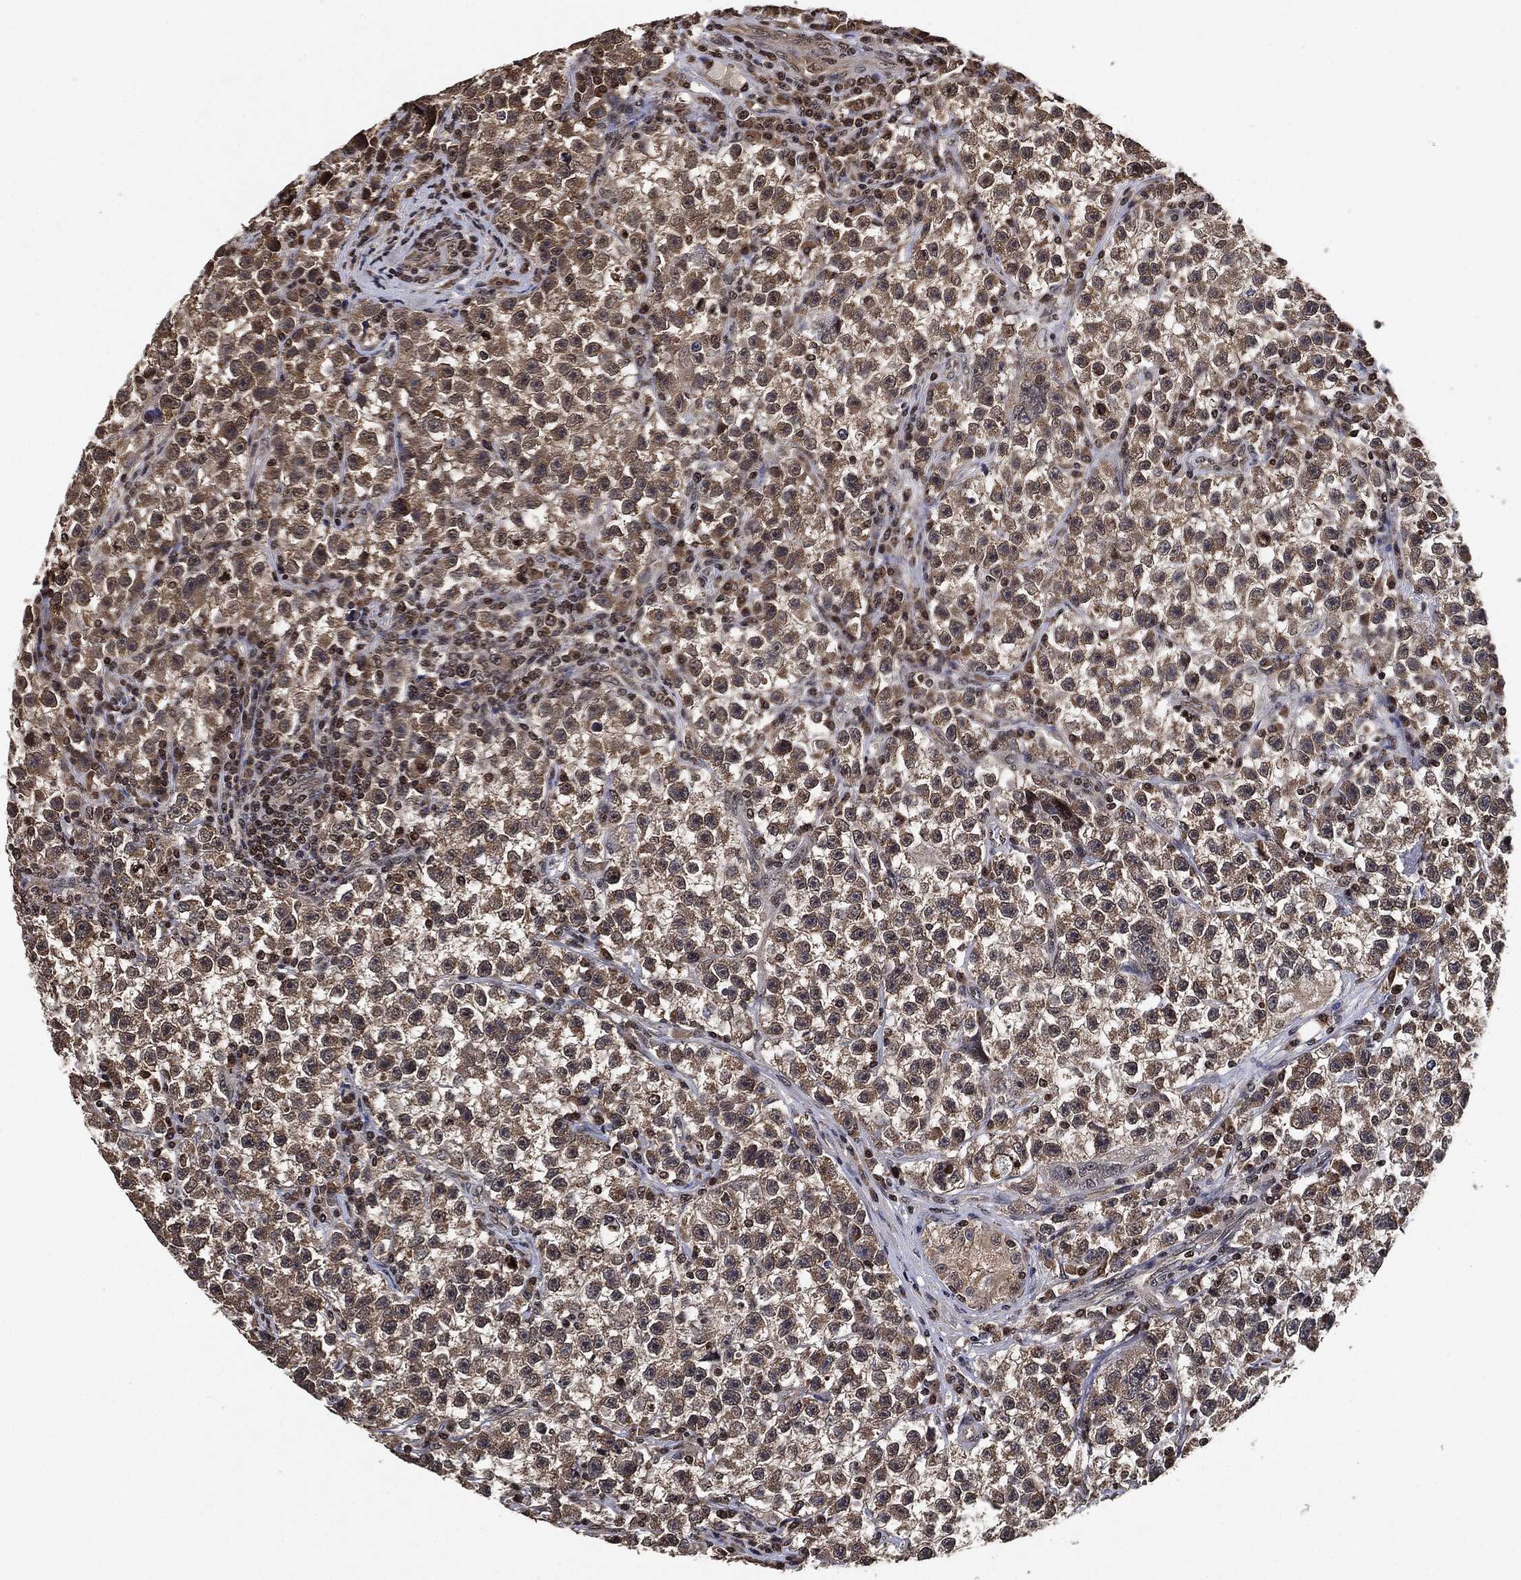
{"staining": {"intensity": "weak", "quantity": "25%-75%", "location": "cytoplasmic/membranous"}, "tissue": "testis cancer", "cell_type": "Tumor cells", "image_type": "cancer", "snomed": [{"axis": "morphology", "description": "Seminoma, NOS"}, {"axis": "topography", "description": "Testis"}], "caption": "Immunohistochemical staining of testis cancer exhibits low levels of weak cytoplasmic/membranous staining in approximately 25%-75% of tumor cells. (IHC, brightfield microscopy, high magnification).", "gene": "PDK1", "patient": {"sex": "male", "age": 22}}